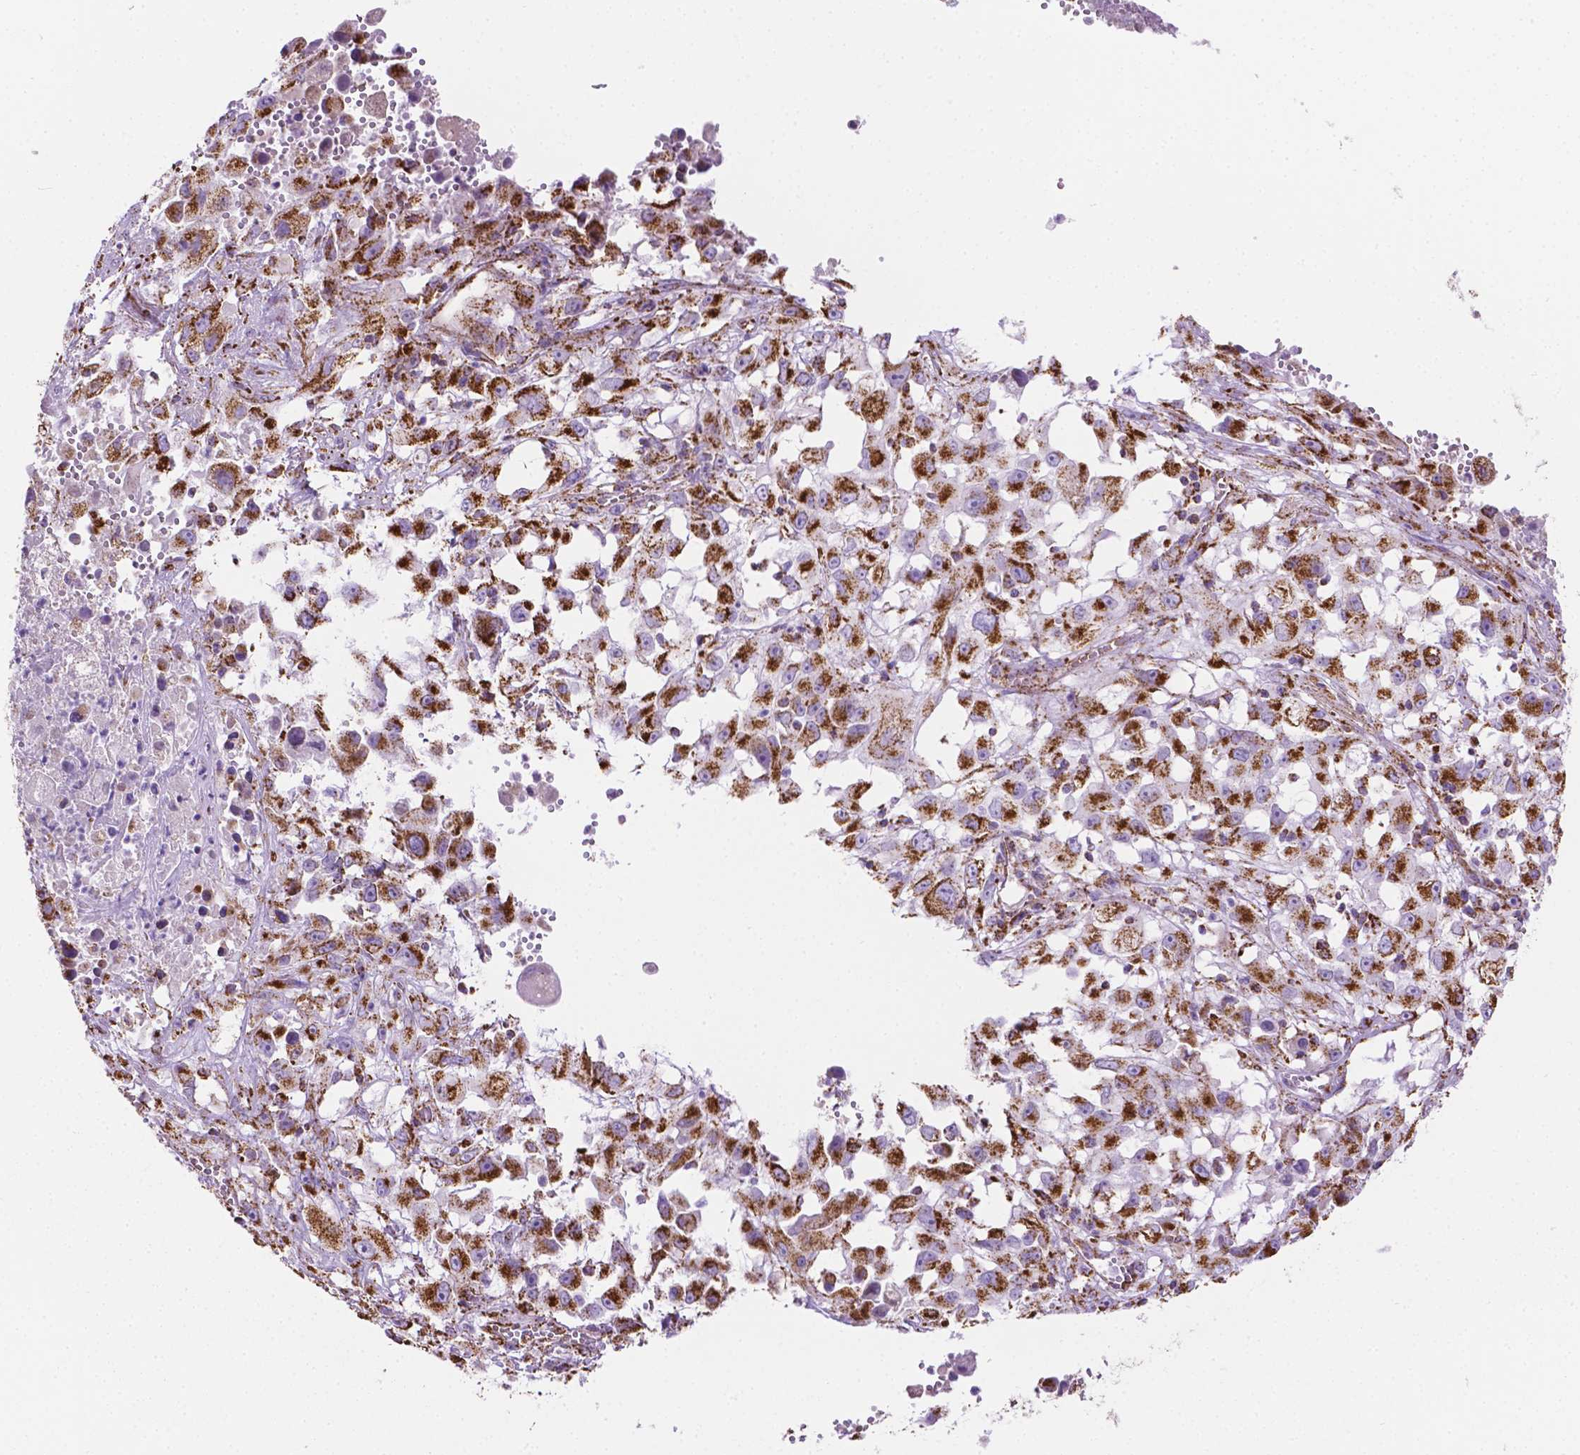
{"staining": {"intensity": "strong", "quantity": ">75%", "location": "cytoplasmic/membranous"}, "tissue": "melanoma", "cell_type": "Tumor cells", "image_type": "cancer", "snomed": [{"axis": "morphology", "description": "Malignant melanoma, Metastatic site"}, {"axis": "topography", "description": "Soft tissue"}], "caption": "A brown stain labels strong cytoplasmic/membranous expression of a protein in human melanoma tumor cells.", "gene": "RMDN3", "patient": {"sex": "male", "age": 50}}